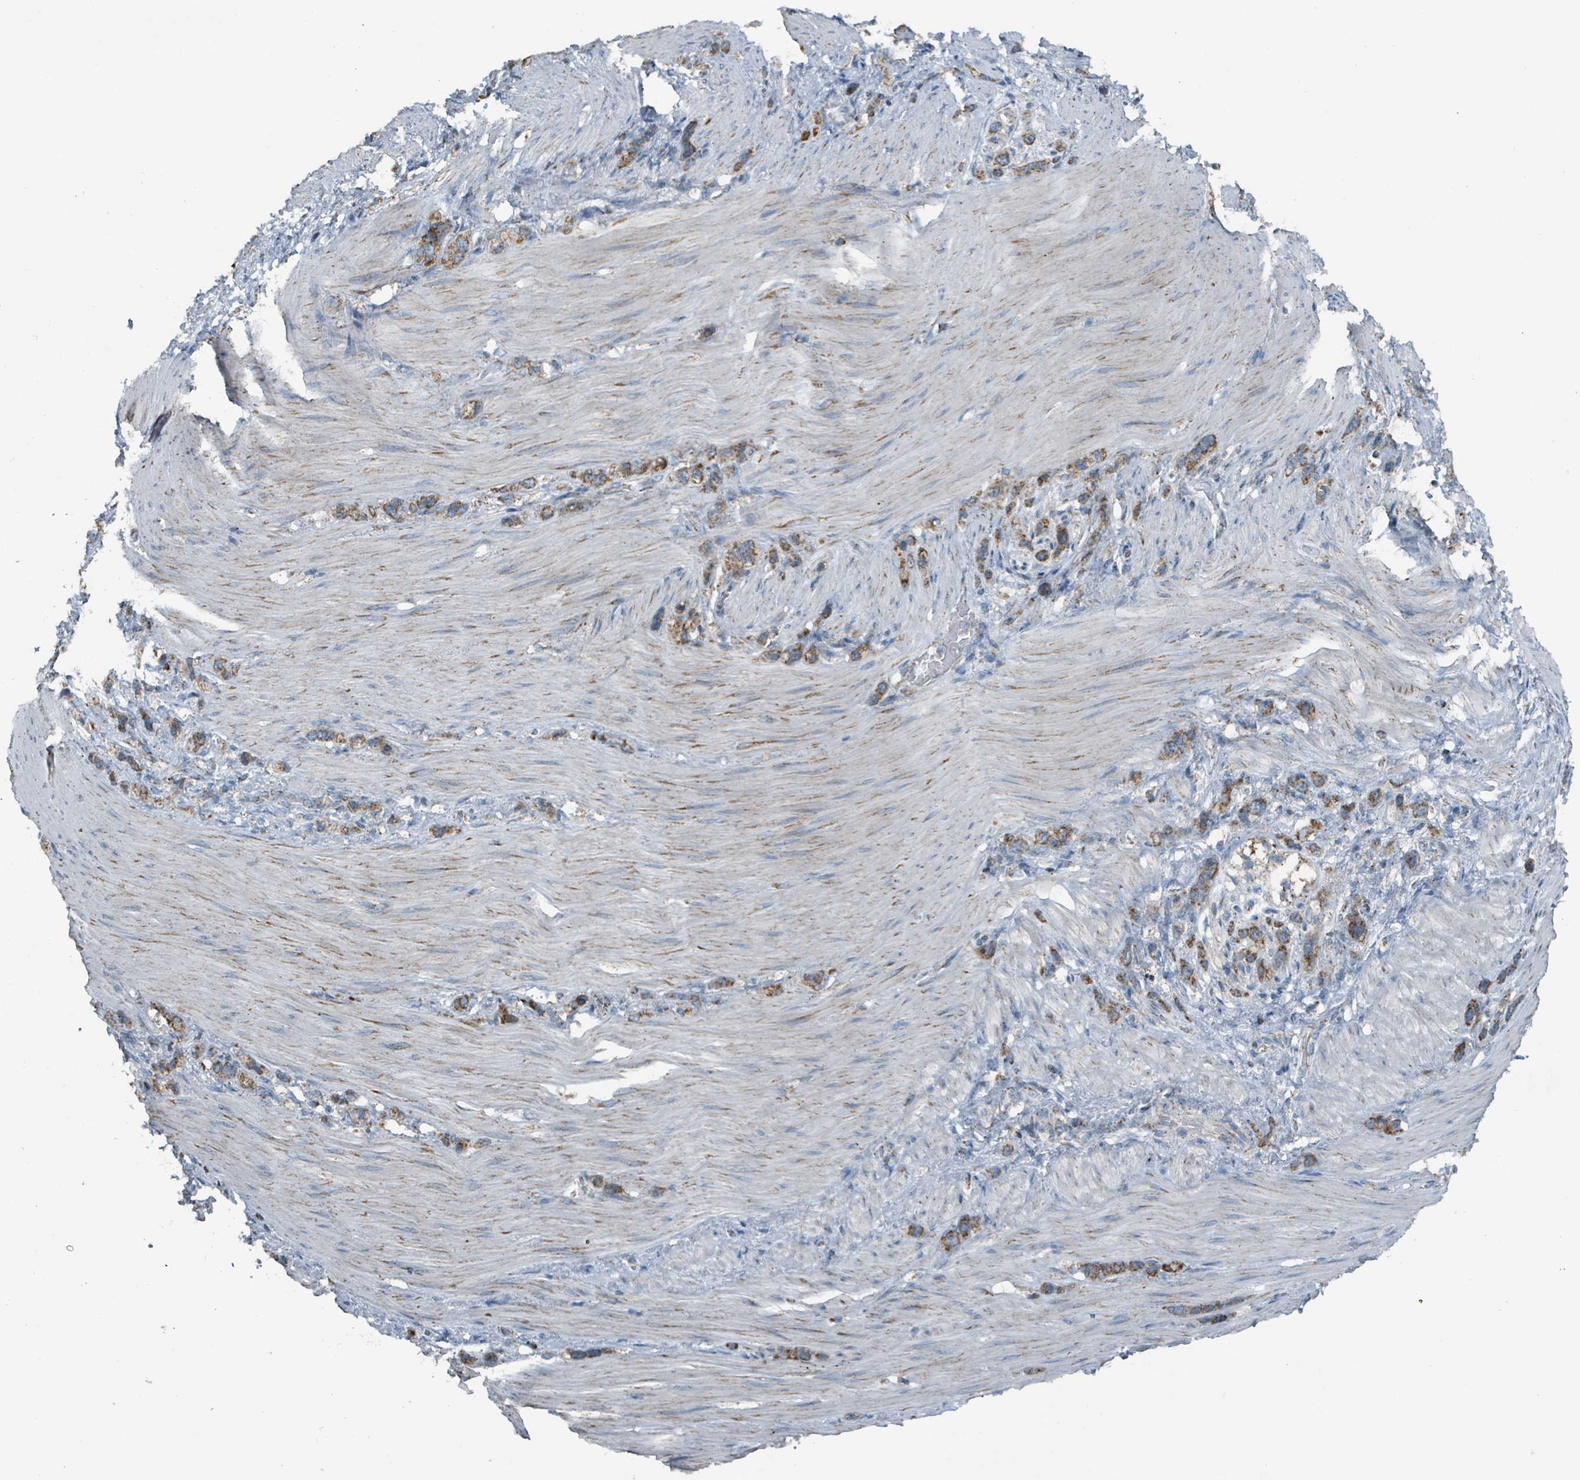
{"staining": {"intensity": "moderate", "quantity": ">75%", "location": "cytoplasmic/membranous"}, "tissue": "stomach cancer", "cell_type": "Tumor cells", "image_type": "cancer", "snomed": [{"axis": "morphology", "description": "Adenocarcinoma, NOS"}, {"axis": "topography", "description": "Stomach"}], "caption": "IHC staining of stomach cancer, which shows medium levels of moderate cytoplasmic/membranous staining in about >75% of tumor cells indicating moderate cytoplasmic/membranous protein positivity. The staining was performed using DAB (3,3'-diaminobenzidine) (brown) for protein detection and nuclei were counterstained in hematoxylin (blue).", "gene": "ABHD18", "patient": {"sex": "female", "age": 65}}